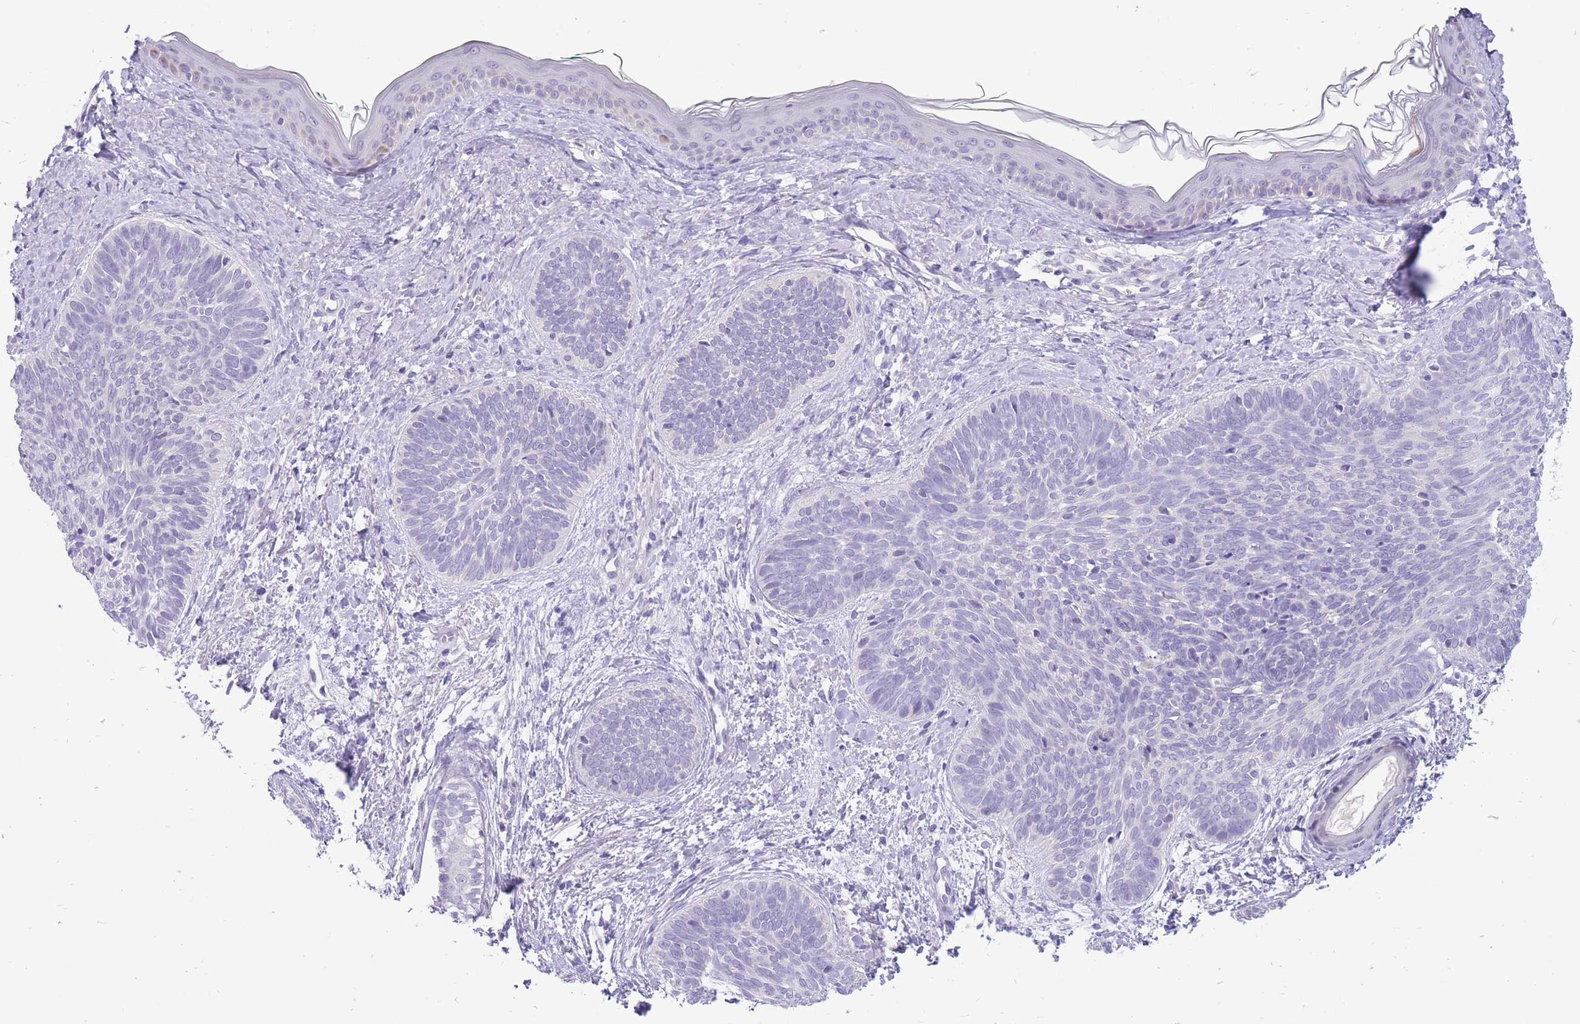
{"staining": {"intensity": "negative", "quantity": "none", "location": "none"}, "tissue": "skin cancer", "cell_type": "Tumor cells", "image_type": "cancer", "snomed": [{"axis": "morphology", "description": "Basal cell carcinoma"}, {"axis": "topography", "description": "Skin"}], "caption": "The micrograph exhibits no staining of tumor cells in skin basal cell carcinoma. Nuclei are stained in blue.", "gene": "ERICH4", "patient": {"sex": "female", "age": 81}}